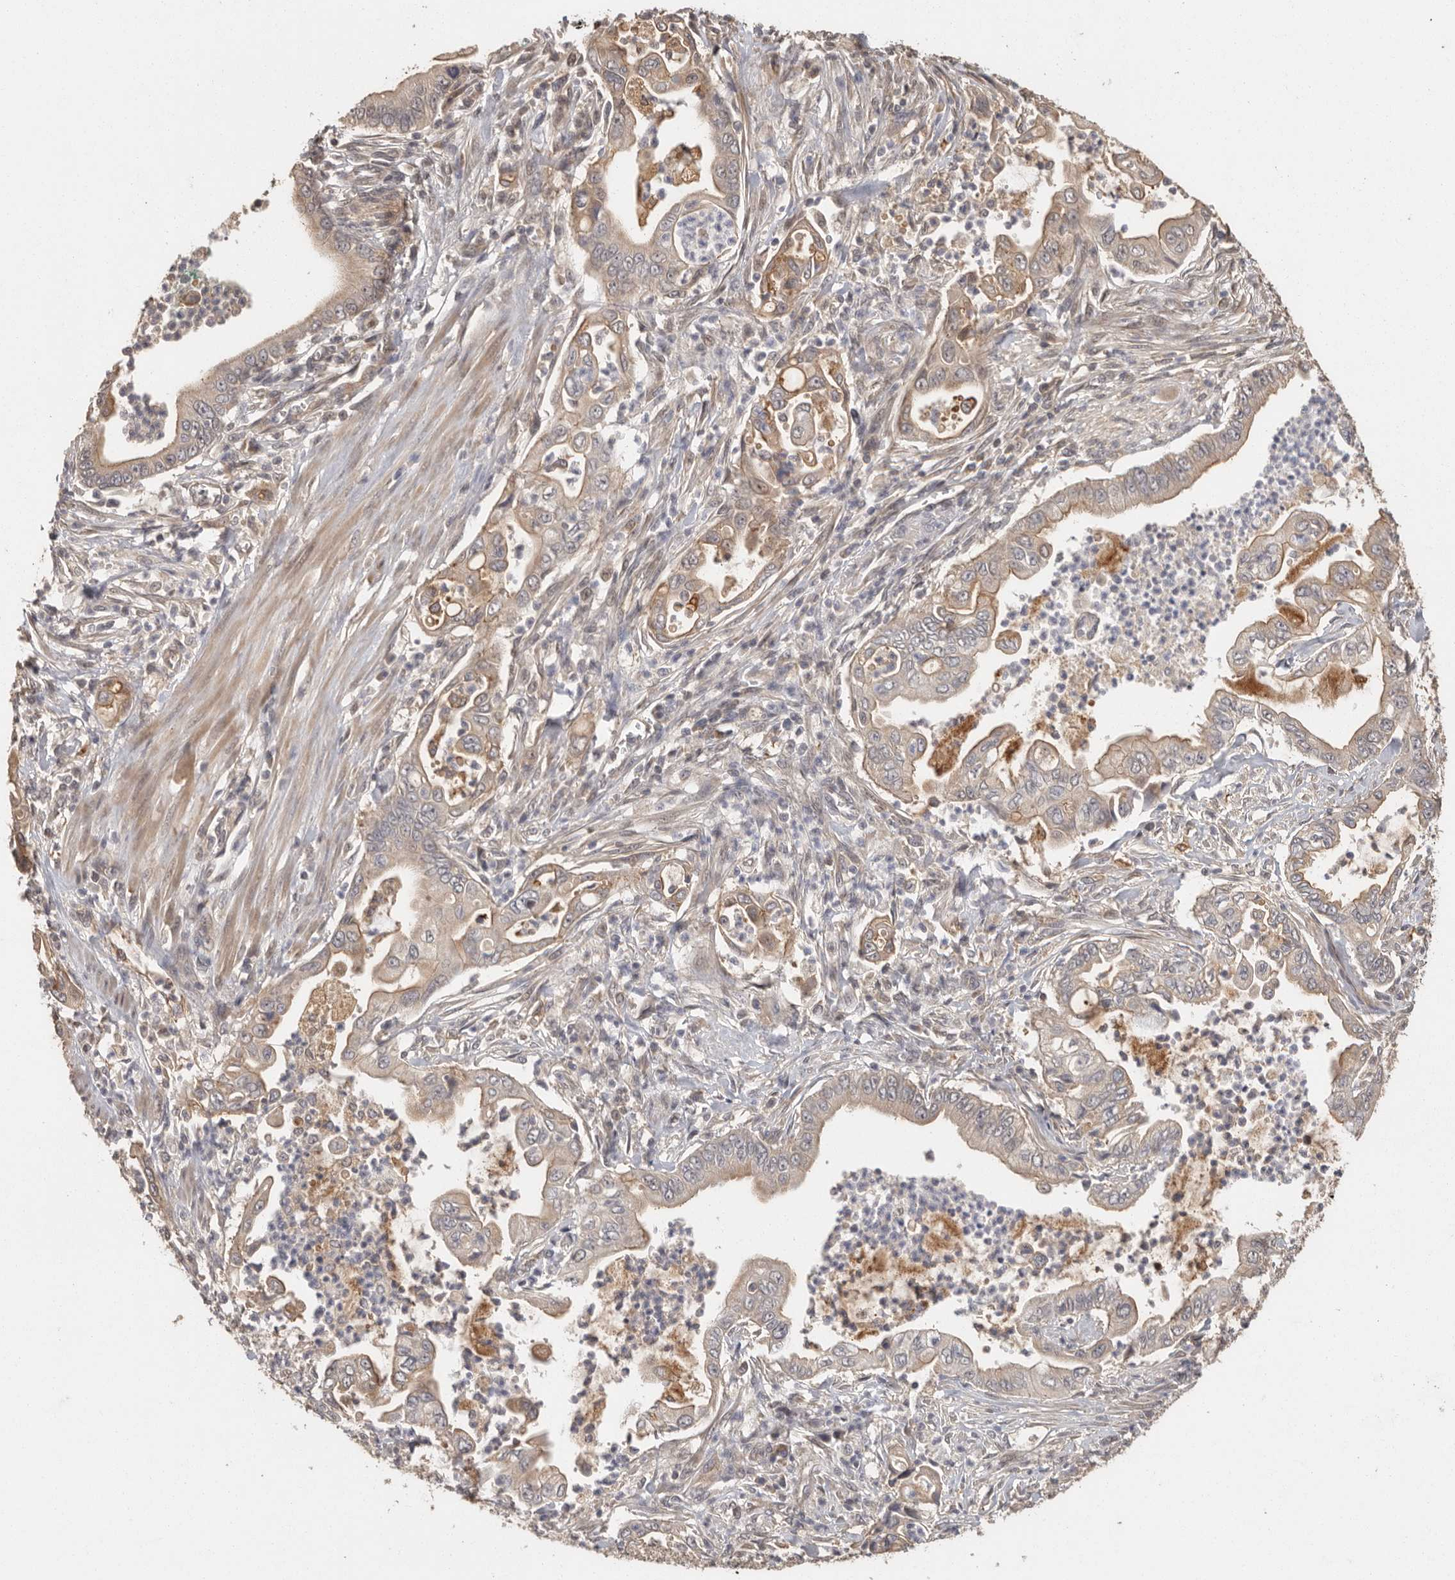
{"staining": {"intensity": "weak", "quantity": "25%-75%", "location": "cytoplasmic/membranous"}, "tissue": "pancreatic cancer", "cell_type": "Tumor cells", "image_type": "cancer", "snomed": [{"axis": "morphology", "description": "Adenocarcinoma, NOS"}, {"axis": "topography", "description": "Pancreas"}], "caption": "Immunohistochemical staining of pancreatic cancer (adenocarcinoma) demonstrates low levels of weak cytoplasmic/membranous protein positivity in about 25%-75% of tumor cells.", "gene": "BAIAP2", "patient": {"sex": "male", "age": 78}}